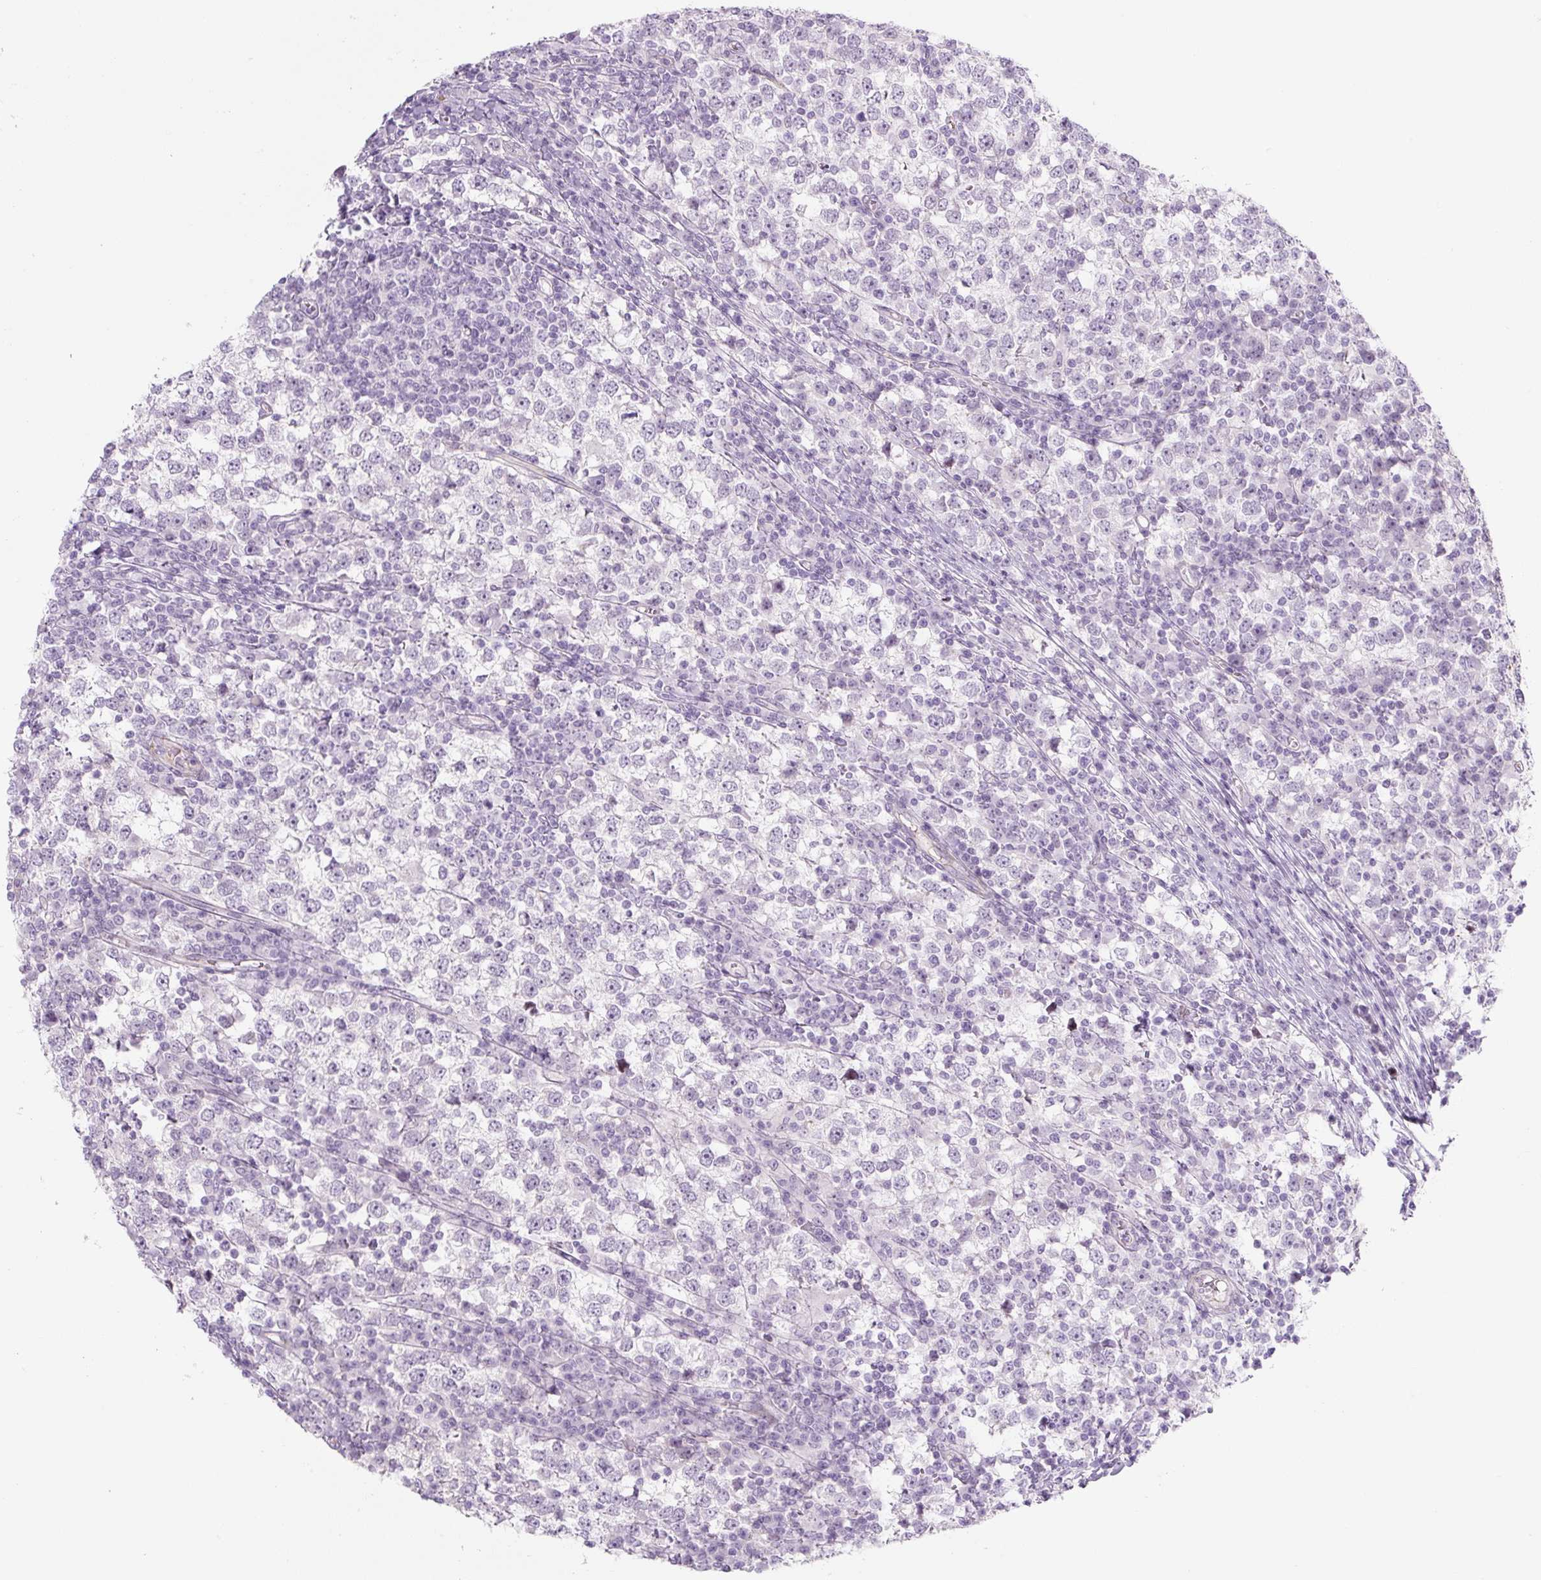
{"staining": {"intensity": "negative", "quantity": "none", "location": "none"}, "tissue": "testis cancer", "cell_type": "Tumor cells", "image_type": "cancer", "snomed": [{"axis": "morphology", "description": "Seminoma, NOS"}, {"axis": "topography", "description": "Testis"}], "caption": "High power microscopy image of an immunohistochemistry image of testis seminoma, revealing no significant staining in tumor cells. (Immunohistochemistry (ihc), brightfield microscopy, high magnification).", "gene": "PRM1", "patient": {"sex": "male", "age": 65}}